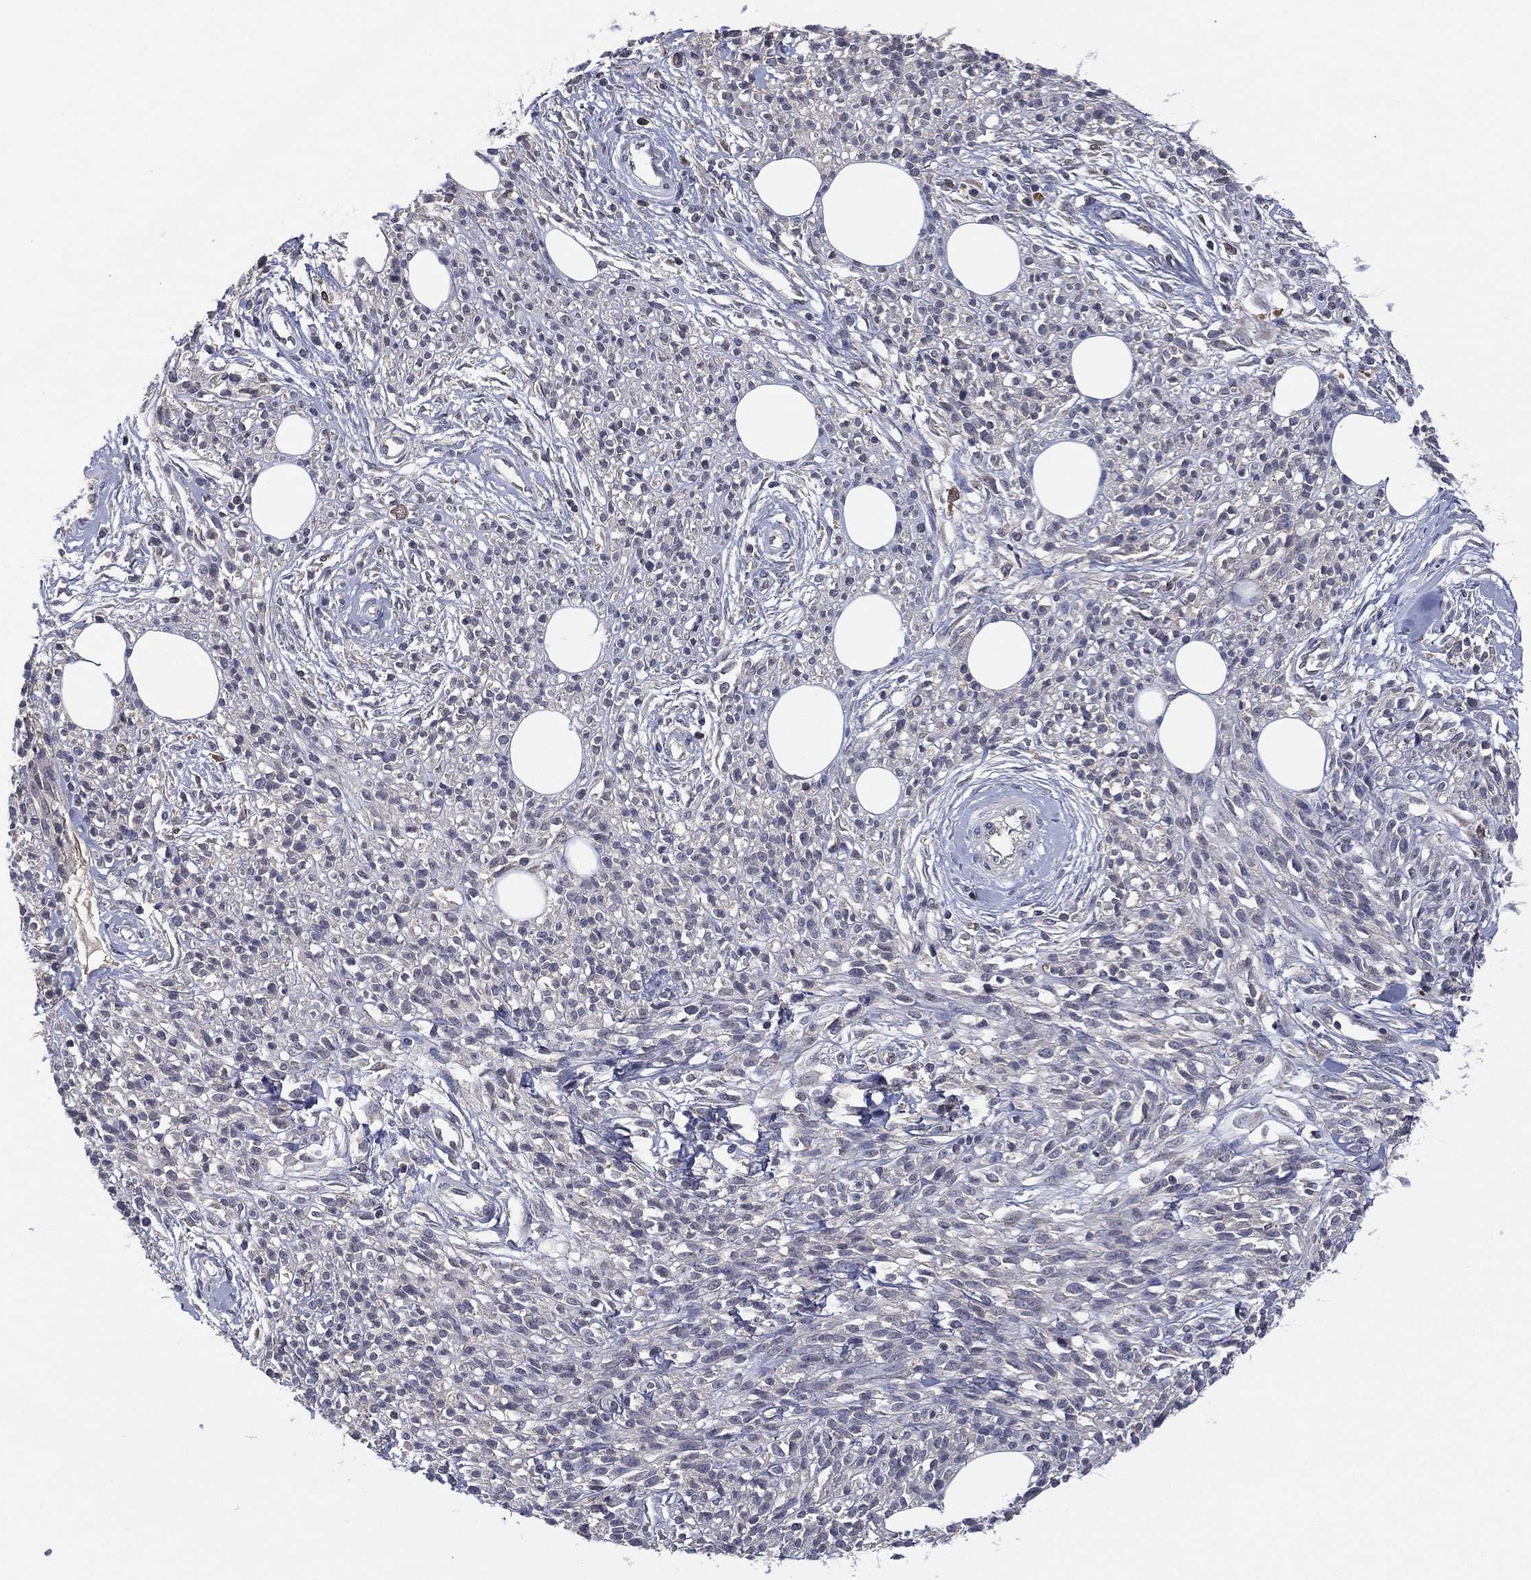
{"staining": {"intensity": "negative", "quantity": "none", "location": "none"}, "tissue": "melanoma", "cell_type": "Tumor cells", "image_type": "cancer", "snomed": [{"axis": "morphology", "description": "Malignant melanoma, NOS"}, {"axis": "topography", "description": "Skin"}, {"axis": "topography", "description": "Skin of trunk"}], "caption": "Tumor cells show no significant positivity in melanoma. (DAB (3,3'-diaminobenzidine) immunohistochemistry with hematoxylin counter stain).", "gene": "MPP7", "patient": {"sex": "male", "age": 74}}